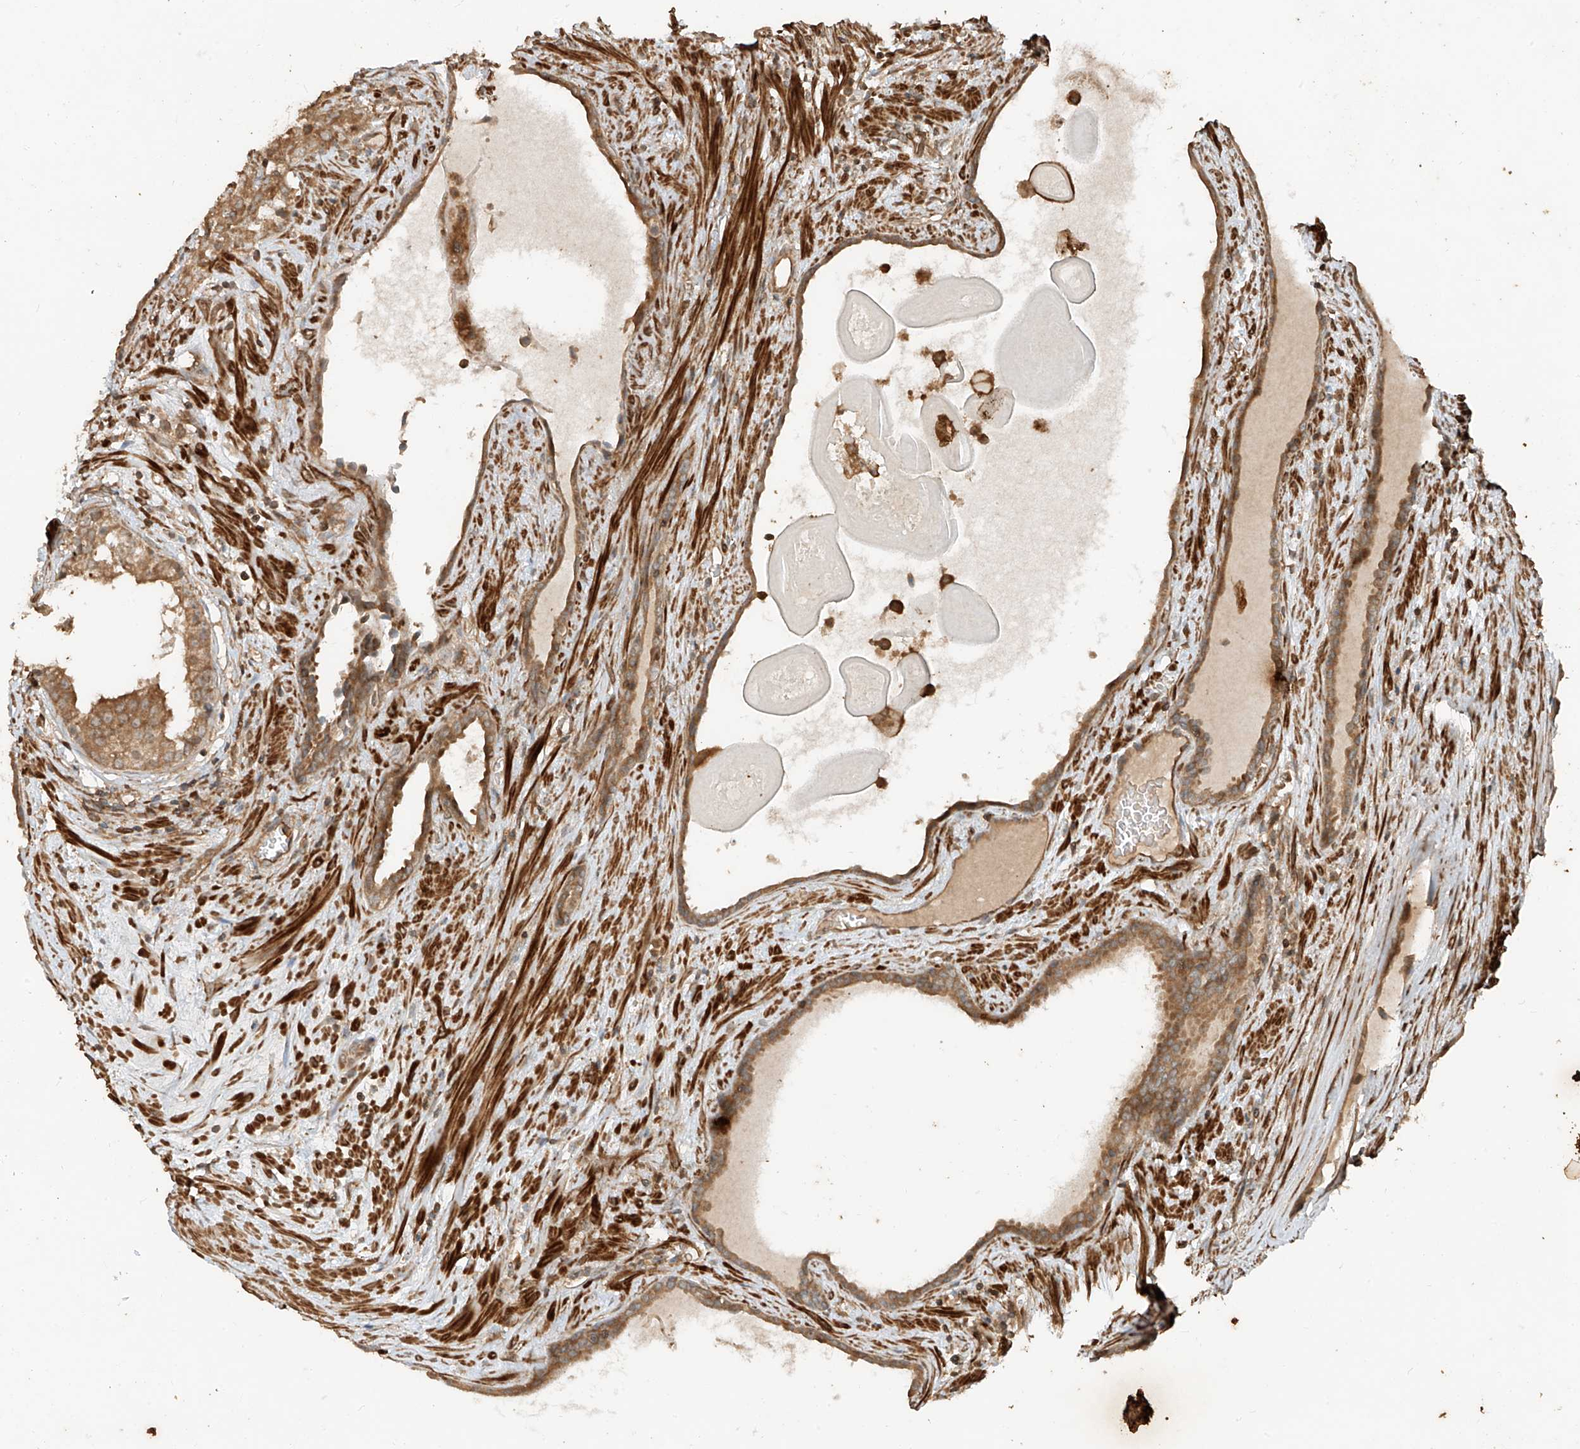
{"staining": {"intensity": "moderate", "quantity": ">75%", "location": "cytoplasmic/membranous"}, "tissue": "prostate cancer", "cell_type": "Tumor cells", "image_type": "cancer", "snomed": [{"axis": "morphology", "description": "Adenocarcinoma, High grade"}, {"axis": "topography", "description": "Prostate"}], "caption": "High-power microscopy captured an IHC photomicrograph of prostate cancer, revealing moderate cytoplasmic/membranous positivity in about >75% of tumor cells.", "gene": "ANKZF1", "patient": {"sex": "male", "age": 68}}